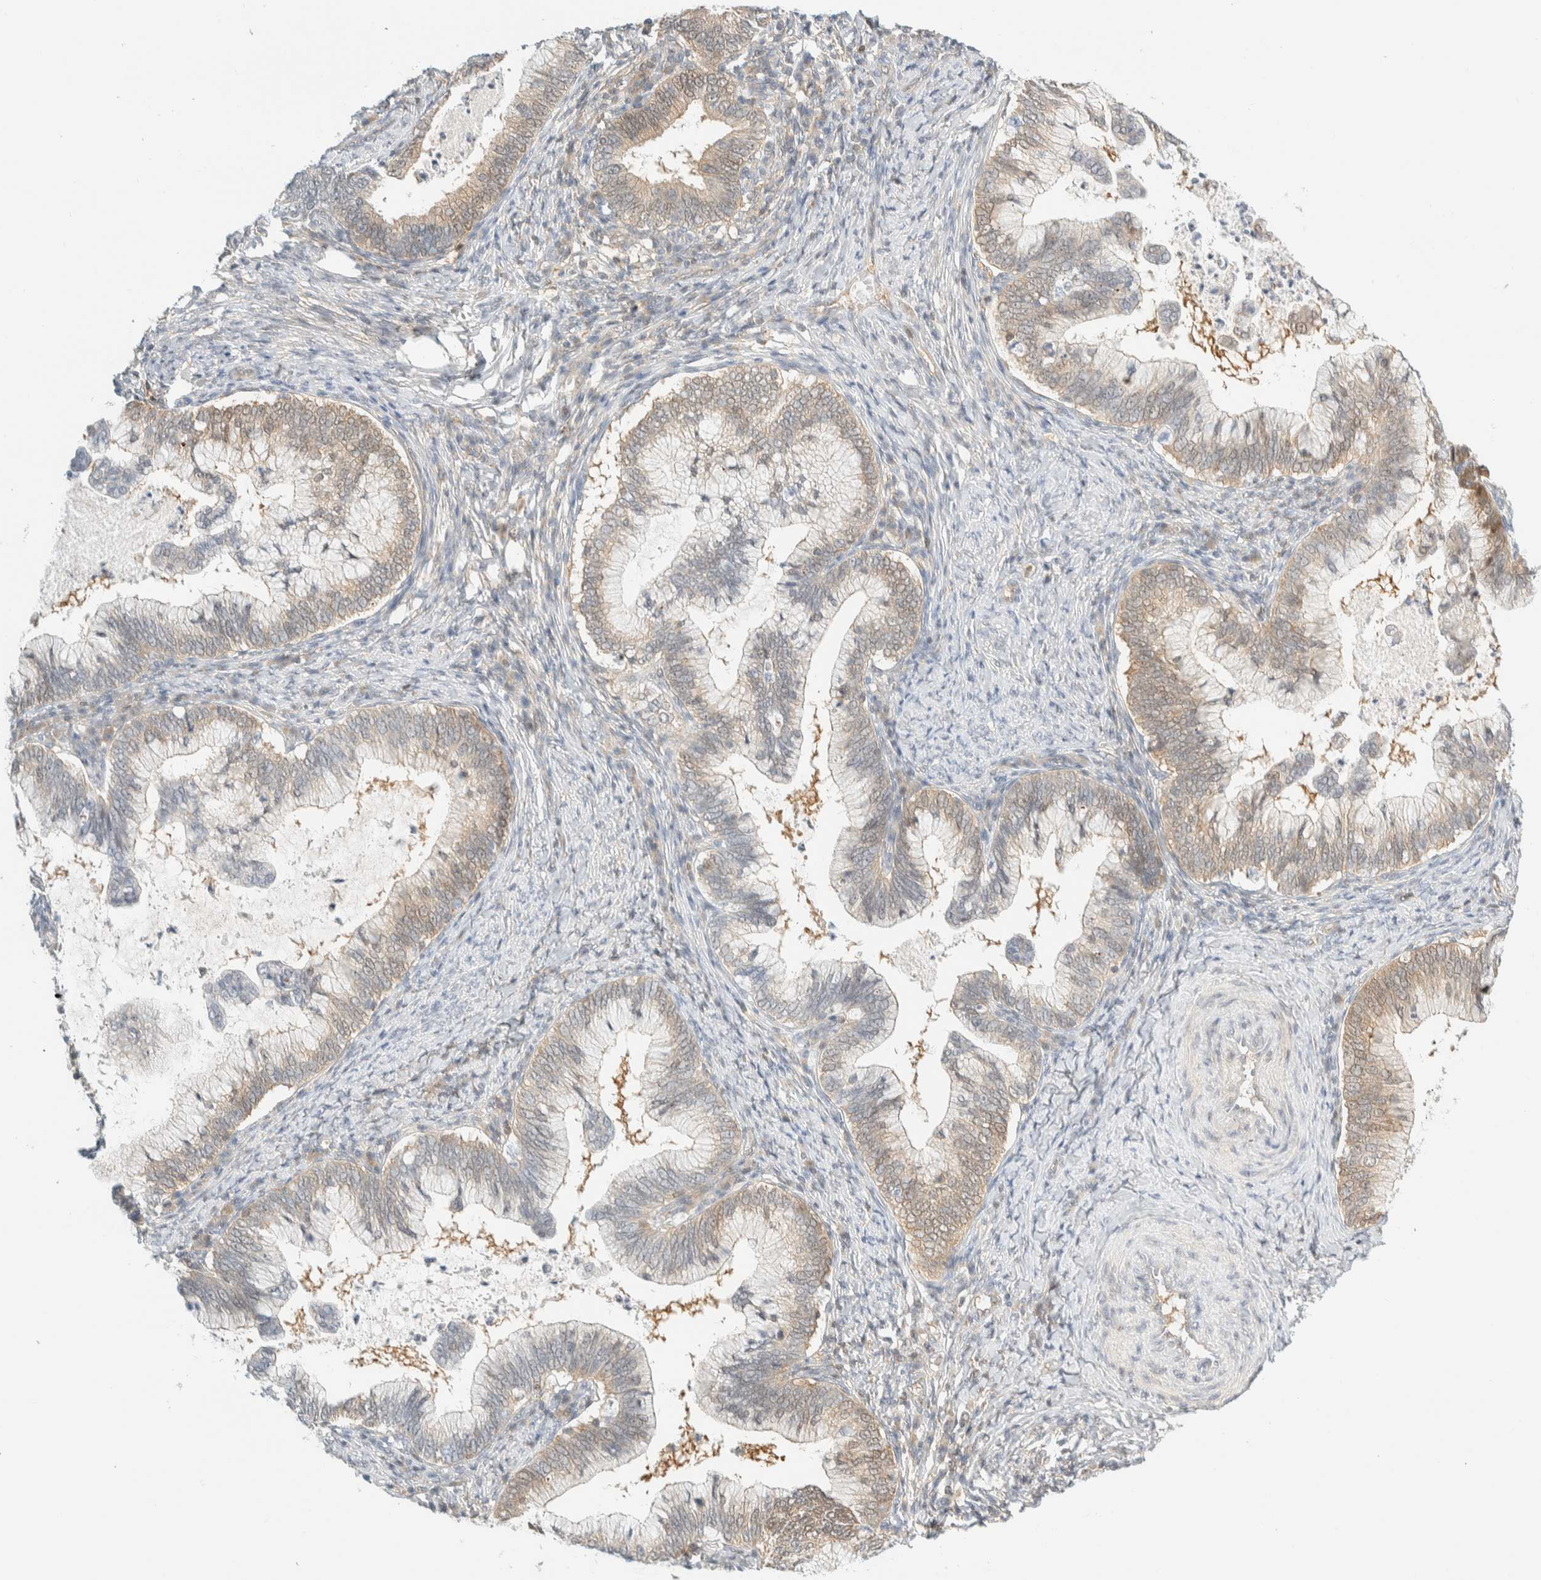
{"staining": {"intensity": "weak", "quantity": ">75%", "location": "cytoplasmic/membranous,nuclear"}, "tissue": "cervical cancer", "cell_type": "Tumor cells", "image_type": "cancer", "snomed": [{"axis": "morphology", "description": "Adenocarcinoma, NOS"}, {"axis": "topography", "description": "Cervix"}], "caption": "This photomicrograph displays IHC staining of cervical adenocarcinoma, with low weak cytoplasmic/membranous and nuclear positivity in approximately >75% of tumor cells.", "gene": "PCYT2", "patient": {"sex": "female", "age": 36}}